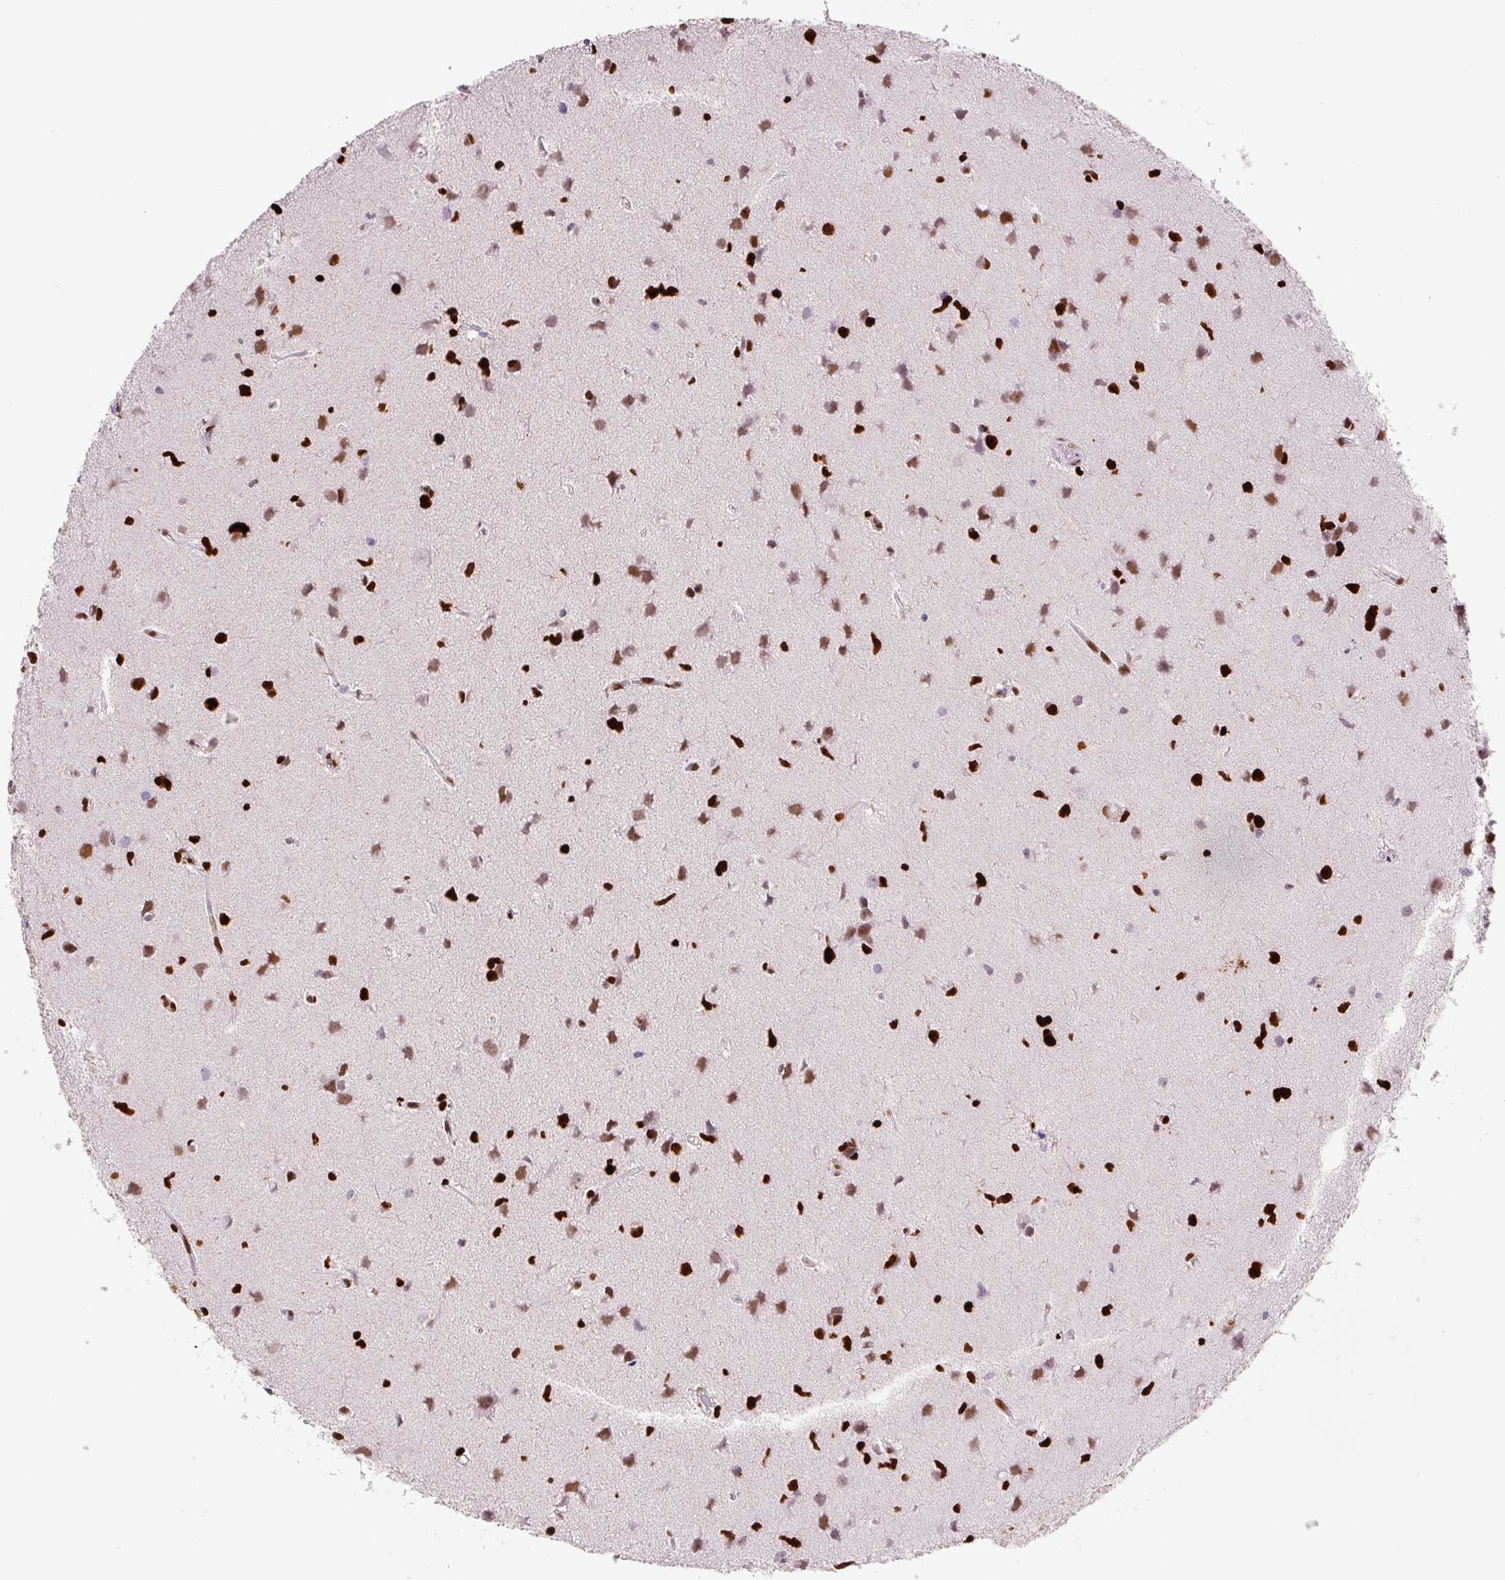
{"staining": {"intensity": "strong", "quantity": "25%-75%", "location": "nuclear"}, "tissue": "glioma", "cell_type": "Tumor cells", "image_type": "cancer", "snomed": [{"axis": "morphology", "description": "Glioma, malignant, High grade"}, {"axis": "topography", "description": "Brain"}], "caption": "Tumor cells exhibit high levels of strong nuclear positivity in approximately 25%-75% of cells in glioma.", "gene": "ZEB1", "patient": {"sex": "male", "age": 23}}